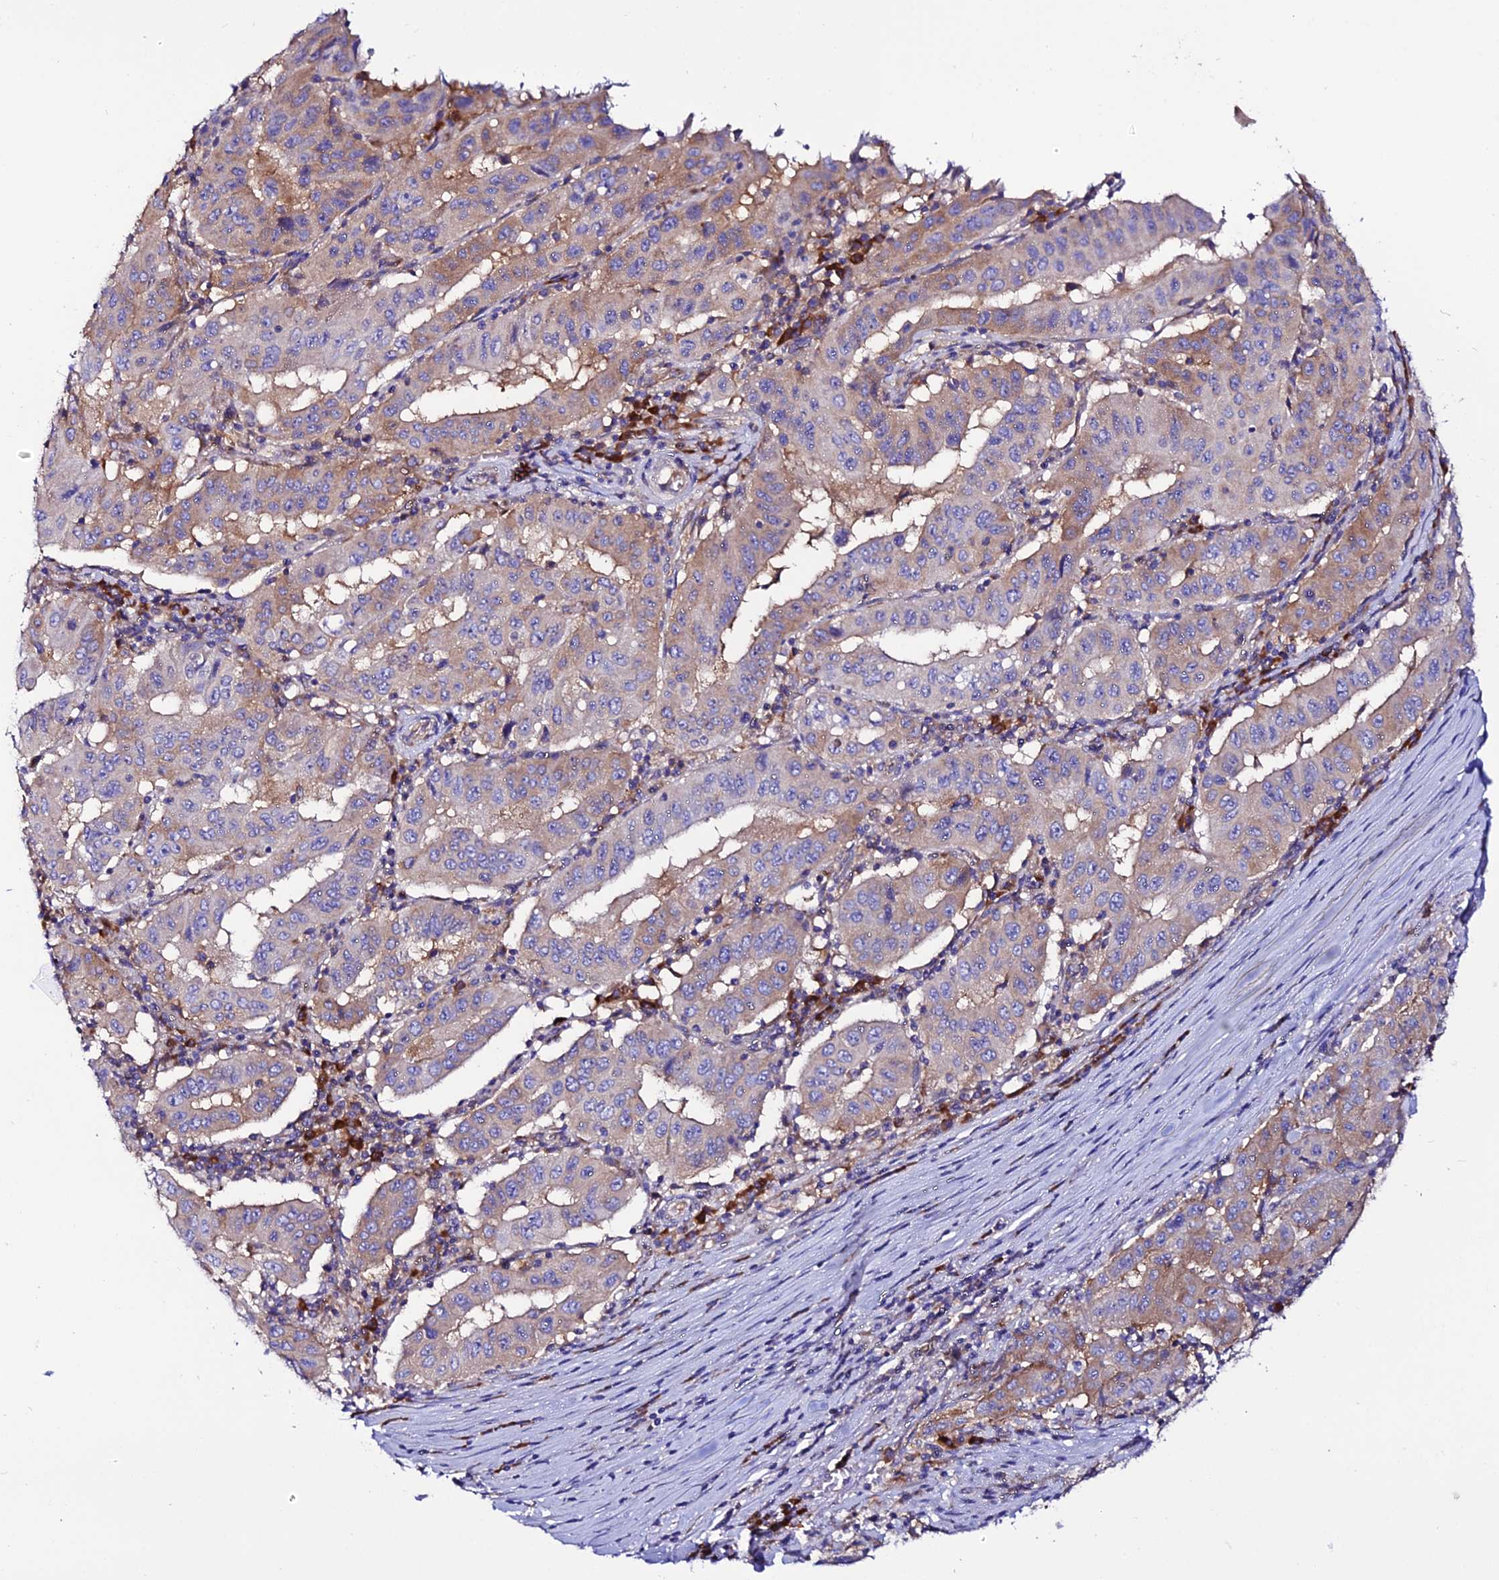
{"staining": {"intensity": "weak", "quantity": "25%-75%", "location": "cytoplasmic/membranous"}, "tissue": "pancreatic cancer", "cell_type": "Tumor cells", "image_type": "cancer", "snomed": [{"axis": "morphology", "description": "Adenocarcinoma, NOS"}, {"axis": "topography", "description": "Pancreas"}], "caption": "Immunohistochemistry (IHC) staining of pancreatic adenocarcinoma, which exhibits low levels of weak cytoplasmic/membranous staining in about 25%-75% of tumor cells indicating weak cytoplasmic/membranous protein positivity. The staining was performed using DAB (3,3'-diaminobenzidine) (brown) for protein detection and nuclei were counterstained in hematoxylin (blue).", "gene": "EEF1G", "patient": {"sex": "male", "age": 63}}